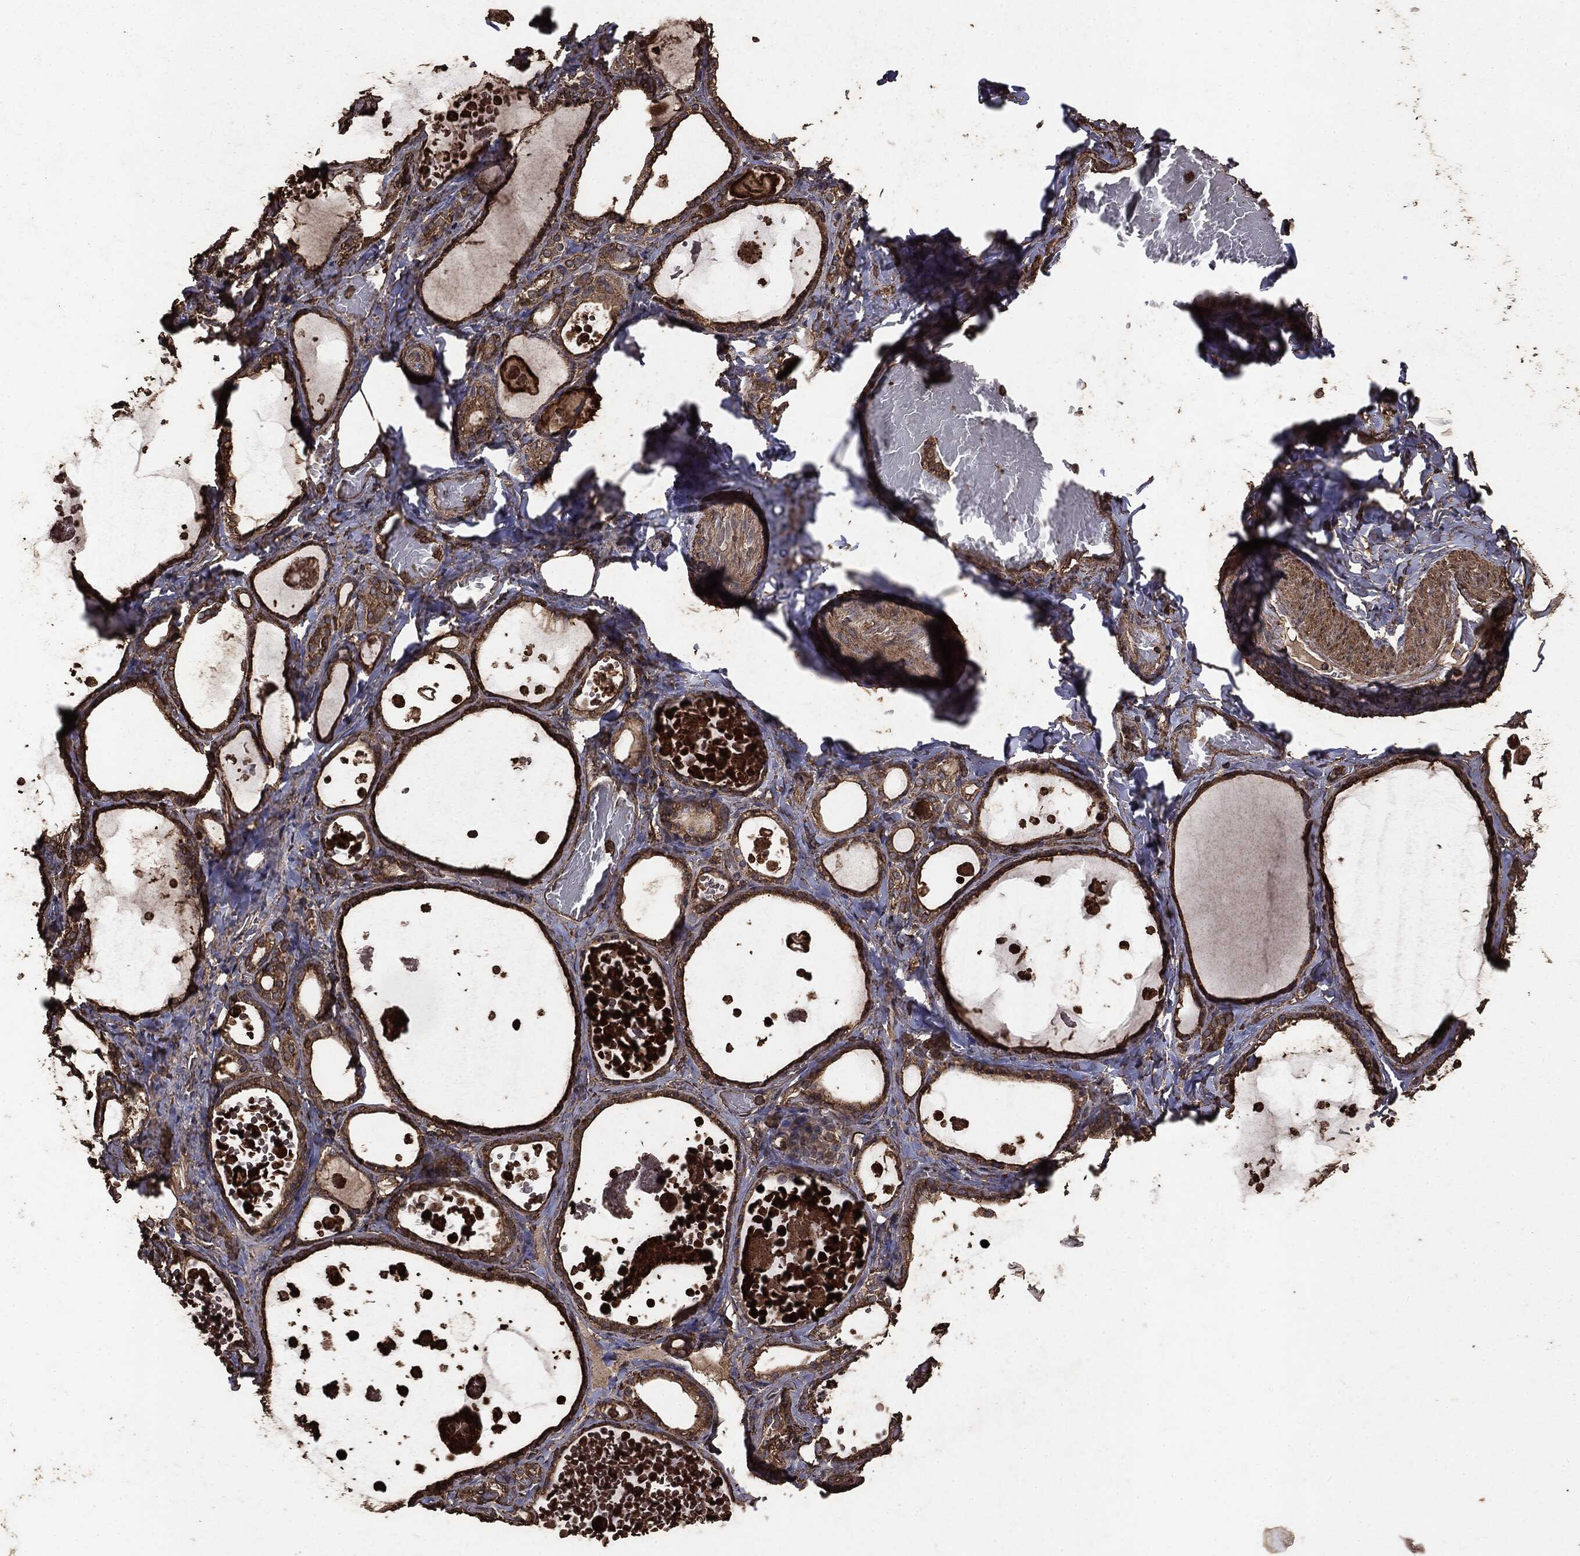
{"staining": {"intensity": "moderate", "quantity": ">75%", "location": "cytoplasmic/membranous"}, "tissue": "thyroid gland", "cell_type": "Glandular cells", "image_type": "normal", "snomed": [{"axis": "morphology", "description": "Normal tissue, NOS"}, {"axis": "topography", "description": "Thyroid gland"}], "caption": "DAB (3,3'-diaminobenzidine) immunohistochemical staining of unremarkable human thyroid gland displays moderate cytoplasmic/membranous protein expression in about >75% of glandular cells.", "gene": "MTOR", "patient": {"sex": "female", "age": 56}}